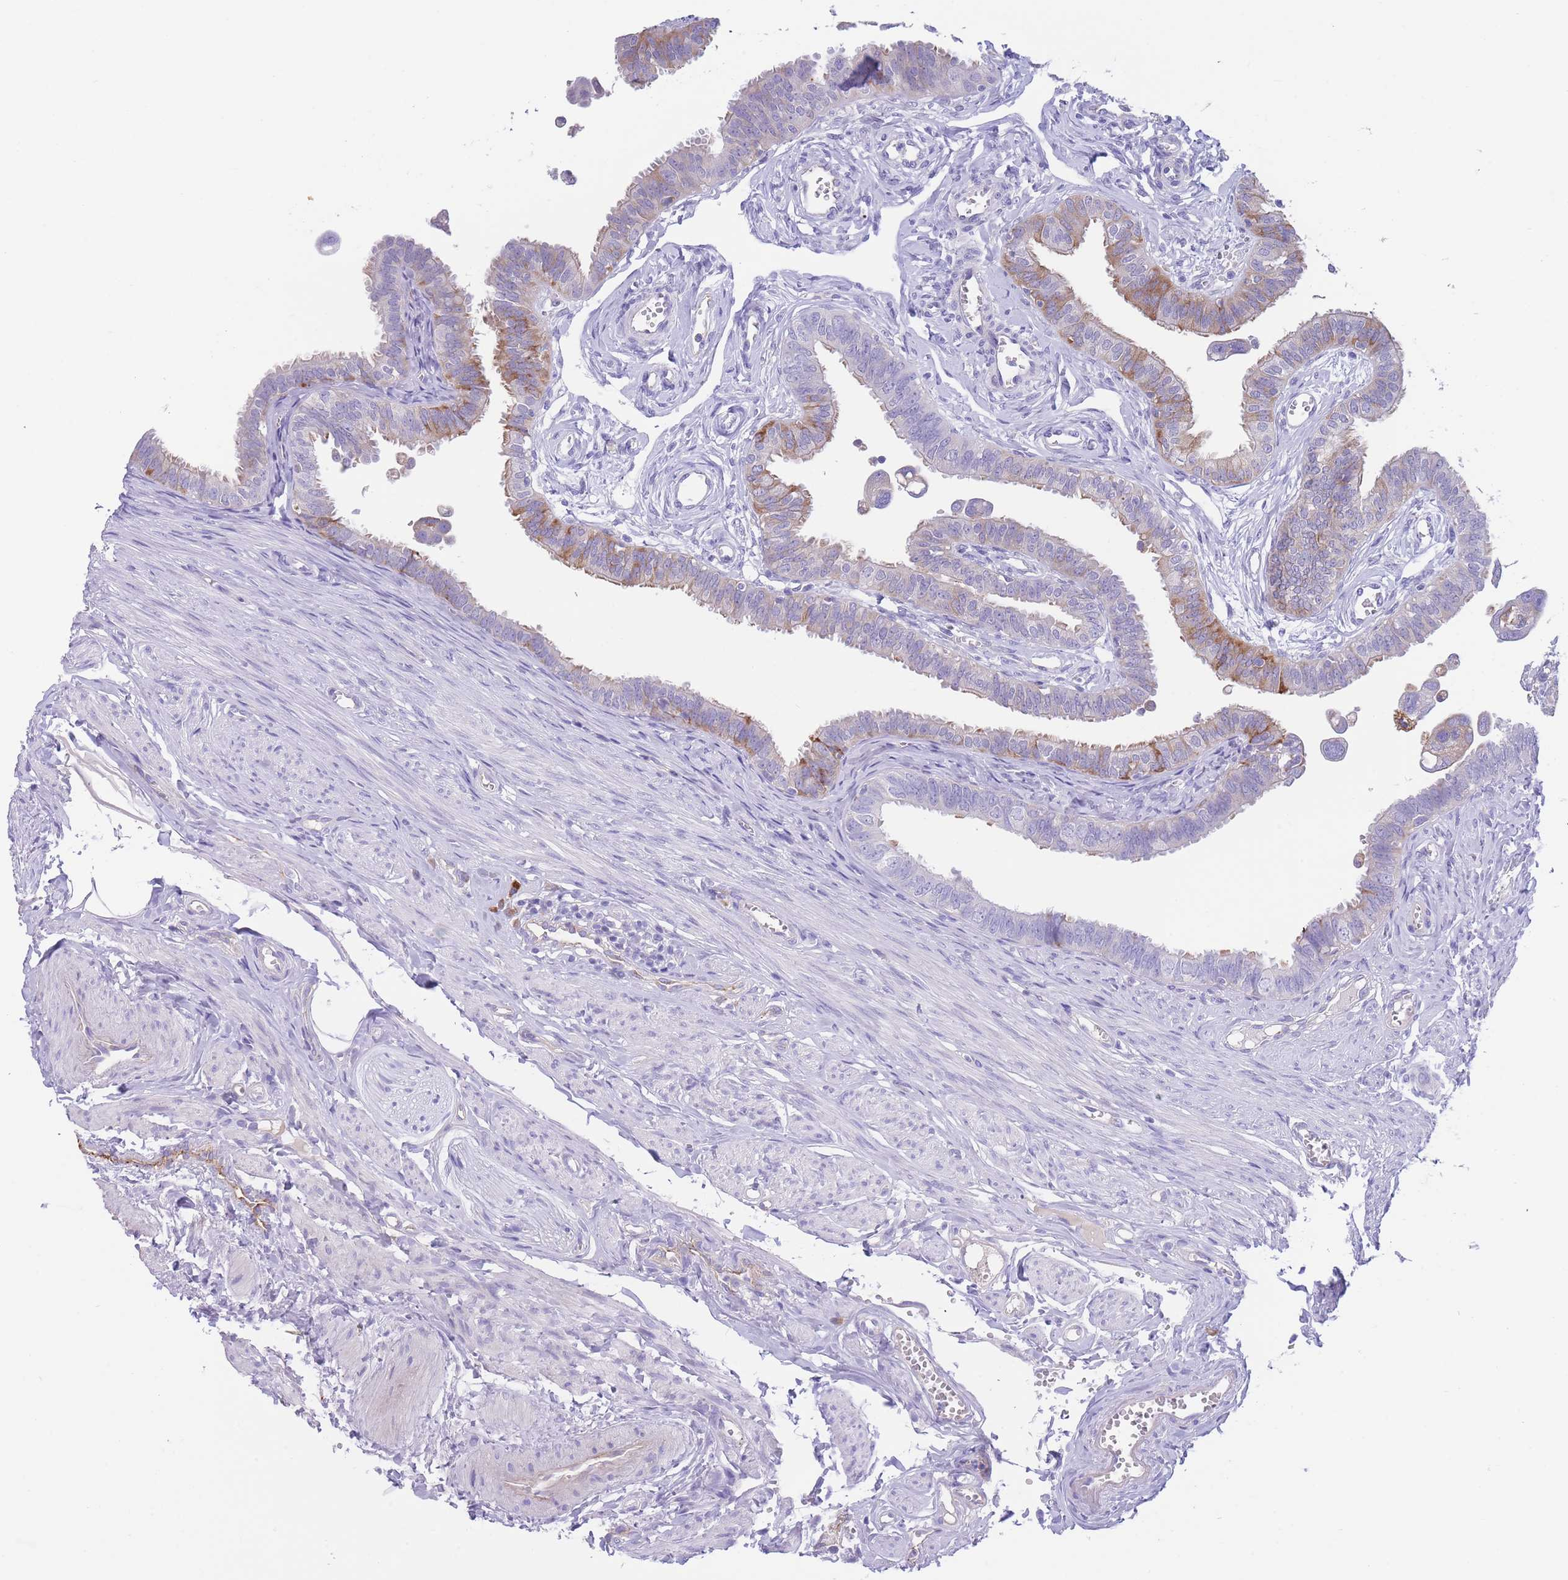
{"staining": {"intensity": "moderate", "quantity": "<25%", "location": "cytoplasmic/membranous"}, "tissue": "fallopian tube", "cell_type": "Glandular cells", "image_type": "normal", "snomed": [{"axis": "morphology", "description": "Normal tissue, NOS"}, {"axis": "morphology", "description": "Carcinoma, NOS"}, {"axis": "topography", "description": "Fallopian tube"}, {"axis": "topography", "description": "Ovary"}], "caption": "A brown stain labels moderate cytoplasmic/membranous staining of a protein in glandular cells of benign human fallopian tube. (IHC, brightfield microscopy, high magnification).", "gene": "DET1", "patient": {"sex": "female", "age": 59}}